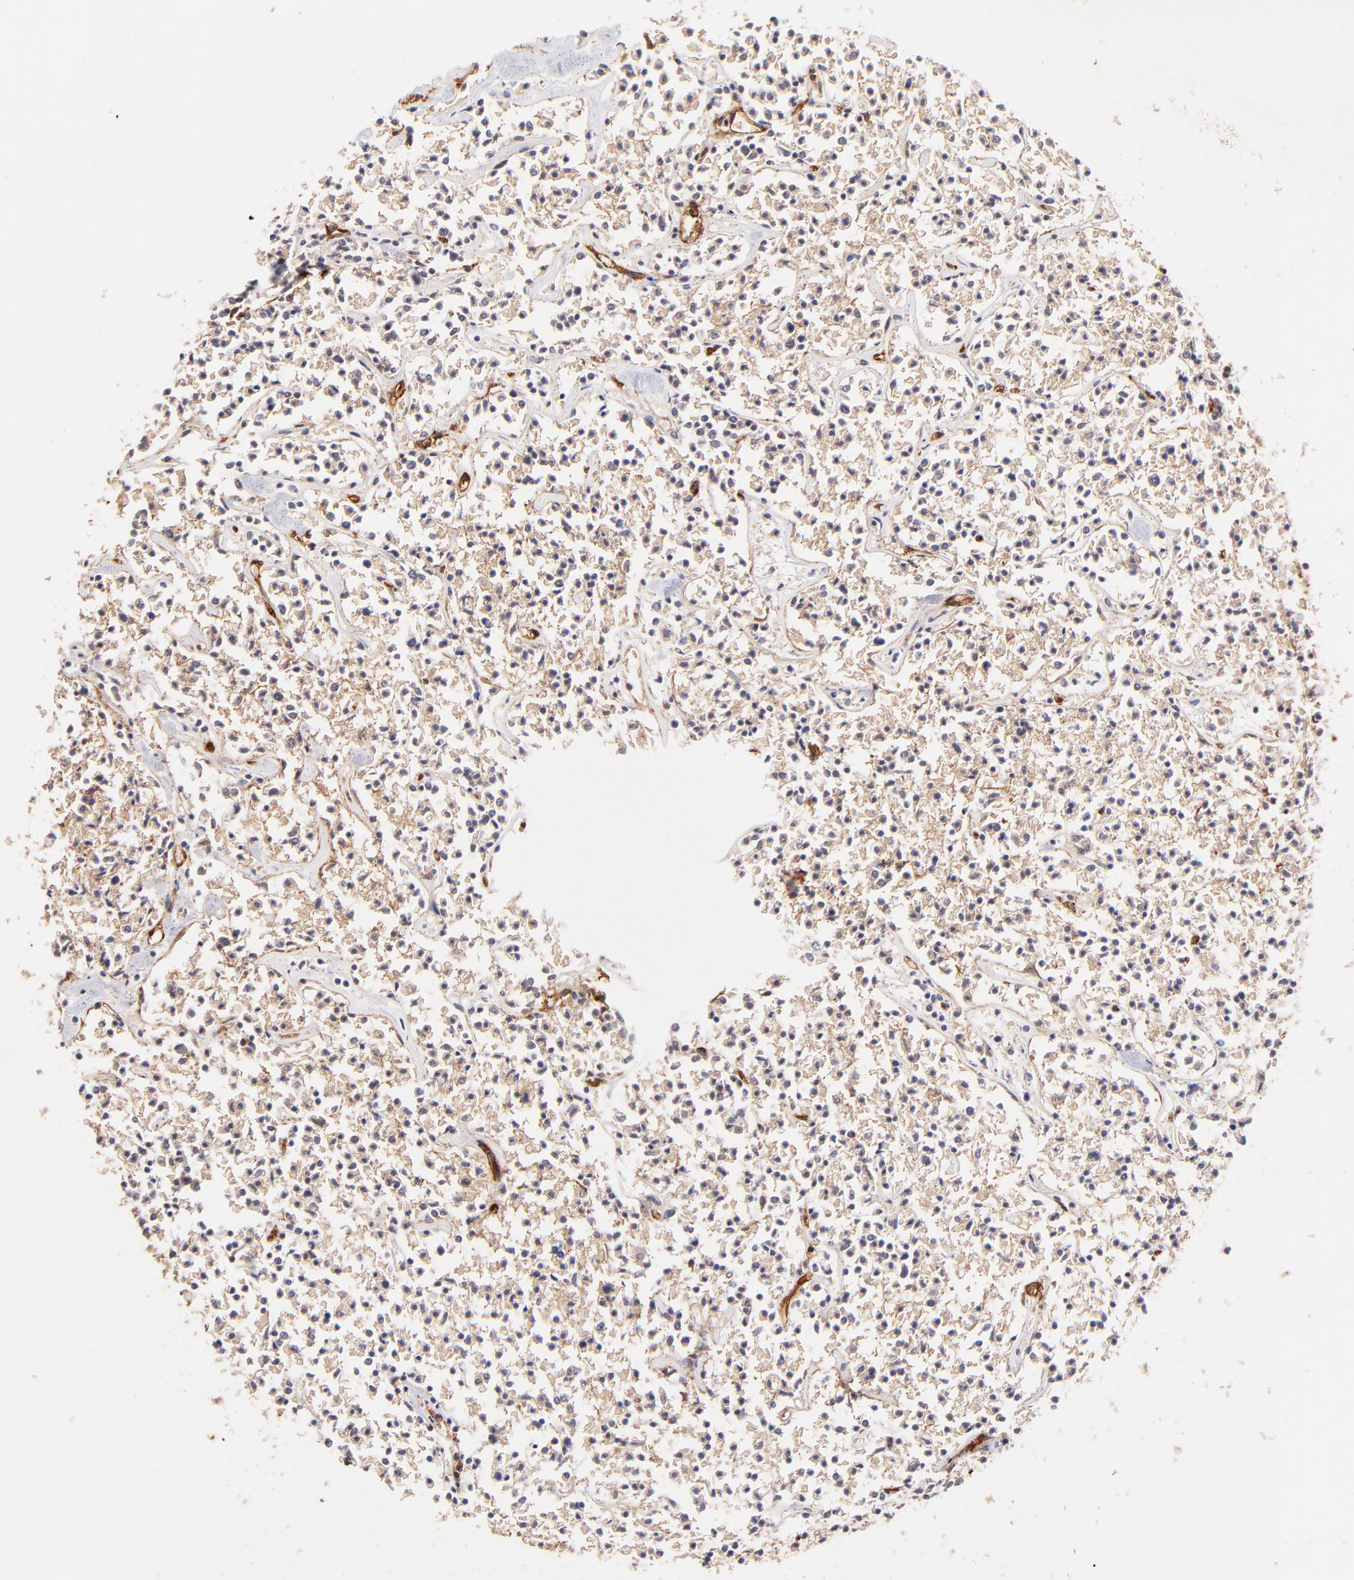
{"staining": {"intensity": "weak", "quantity": "25%-75%", "location": "cytoplasmic/membranous"}, "tissue": "lymphoma", "cell_type": "Tumor cells", "image_type": "cancer", "snomed": [{"axis": "morphology", "description": "Malignant lymphoma, non-Hodgkin's type, Low grade"}, {"axis": "topography", "description": "Small intestine"}], "caption": "Protein positivity by immunohistochemistry (IHC) shows weak cytoplasmic/membranous staining in approximately 25%-75% of tumor cells in malignant lymphoma, non-Hodgkin's type (low-grade).", "gene": "ITGB1", "patient": {"sex": "female", "age": 59}}